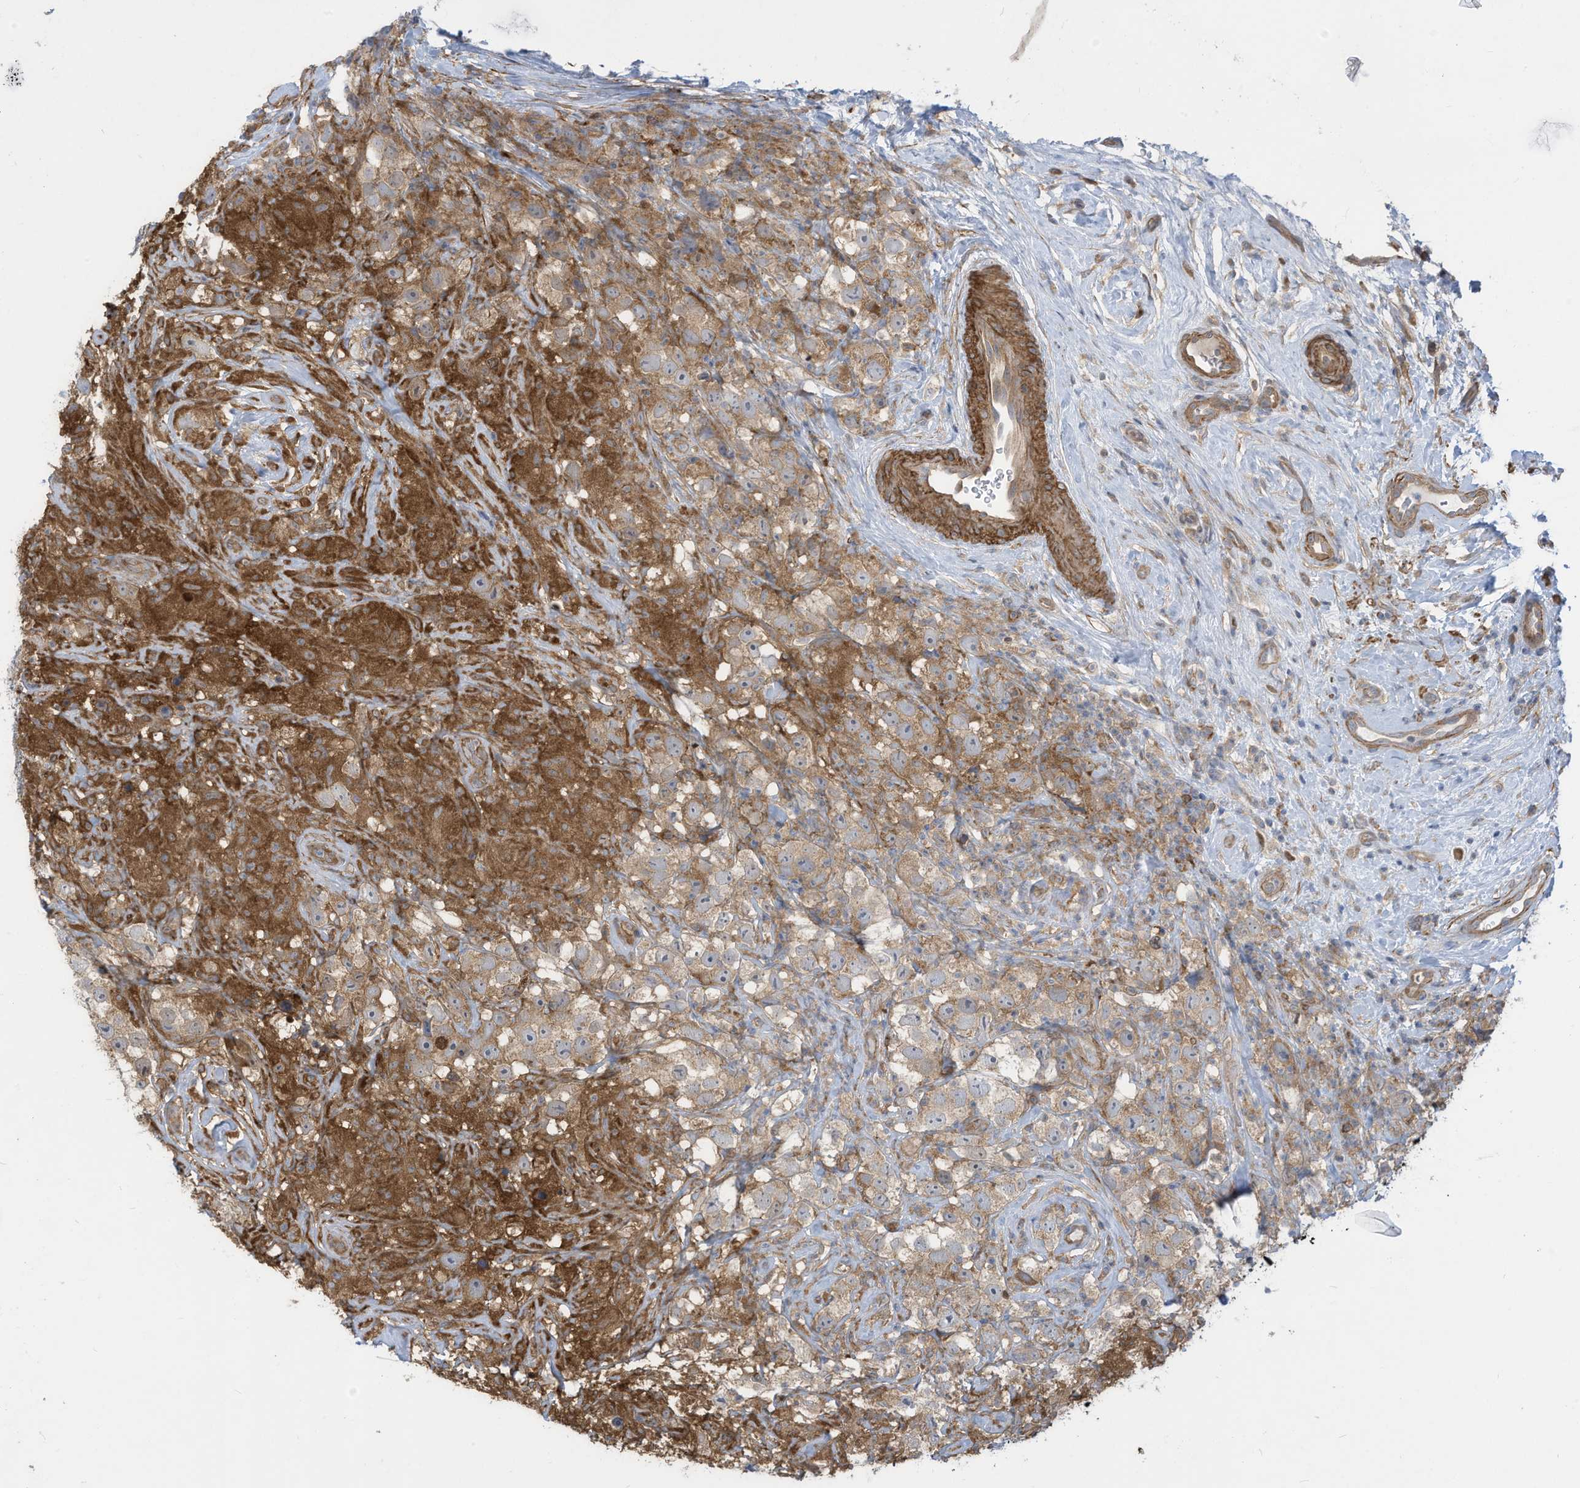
{"staining": {"intensity": "weak", "quantity": "25%-75%", "location": "cytoplasmic/membranous"}, "tissue": "testis cancer", "cell_type": "Tumor cells", "image_type": "cancer", "snomed": [{"axis": "morphology", "description": "Seminoma, NOS"}, {"axis": "topography", "description": "Testis"}], "caption": "IHC of human testis cancer (seminoma) demonstrates low levels of weak cytoplasmic/membranous positivity in about 25%-75% of tumor cells. (DAB = brown stain, brightfield microscopy at high magnification).", "gene": "ADI1", "patient": {"sex": "male", "age": 49}}